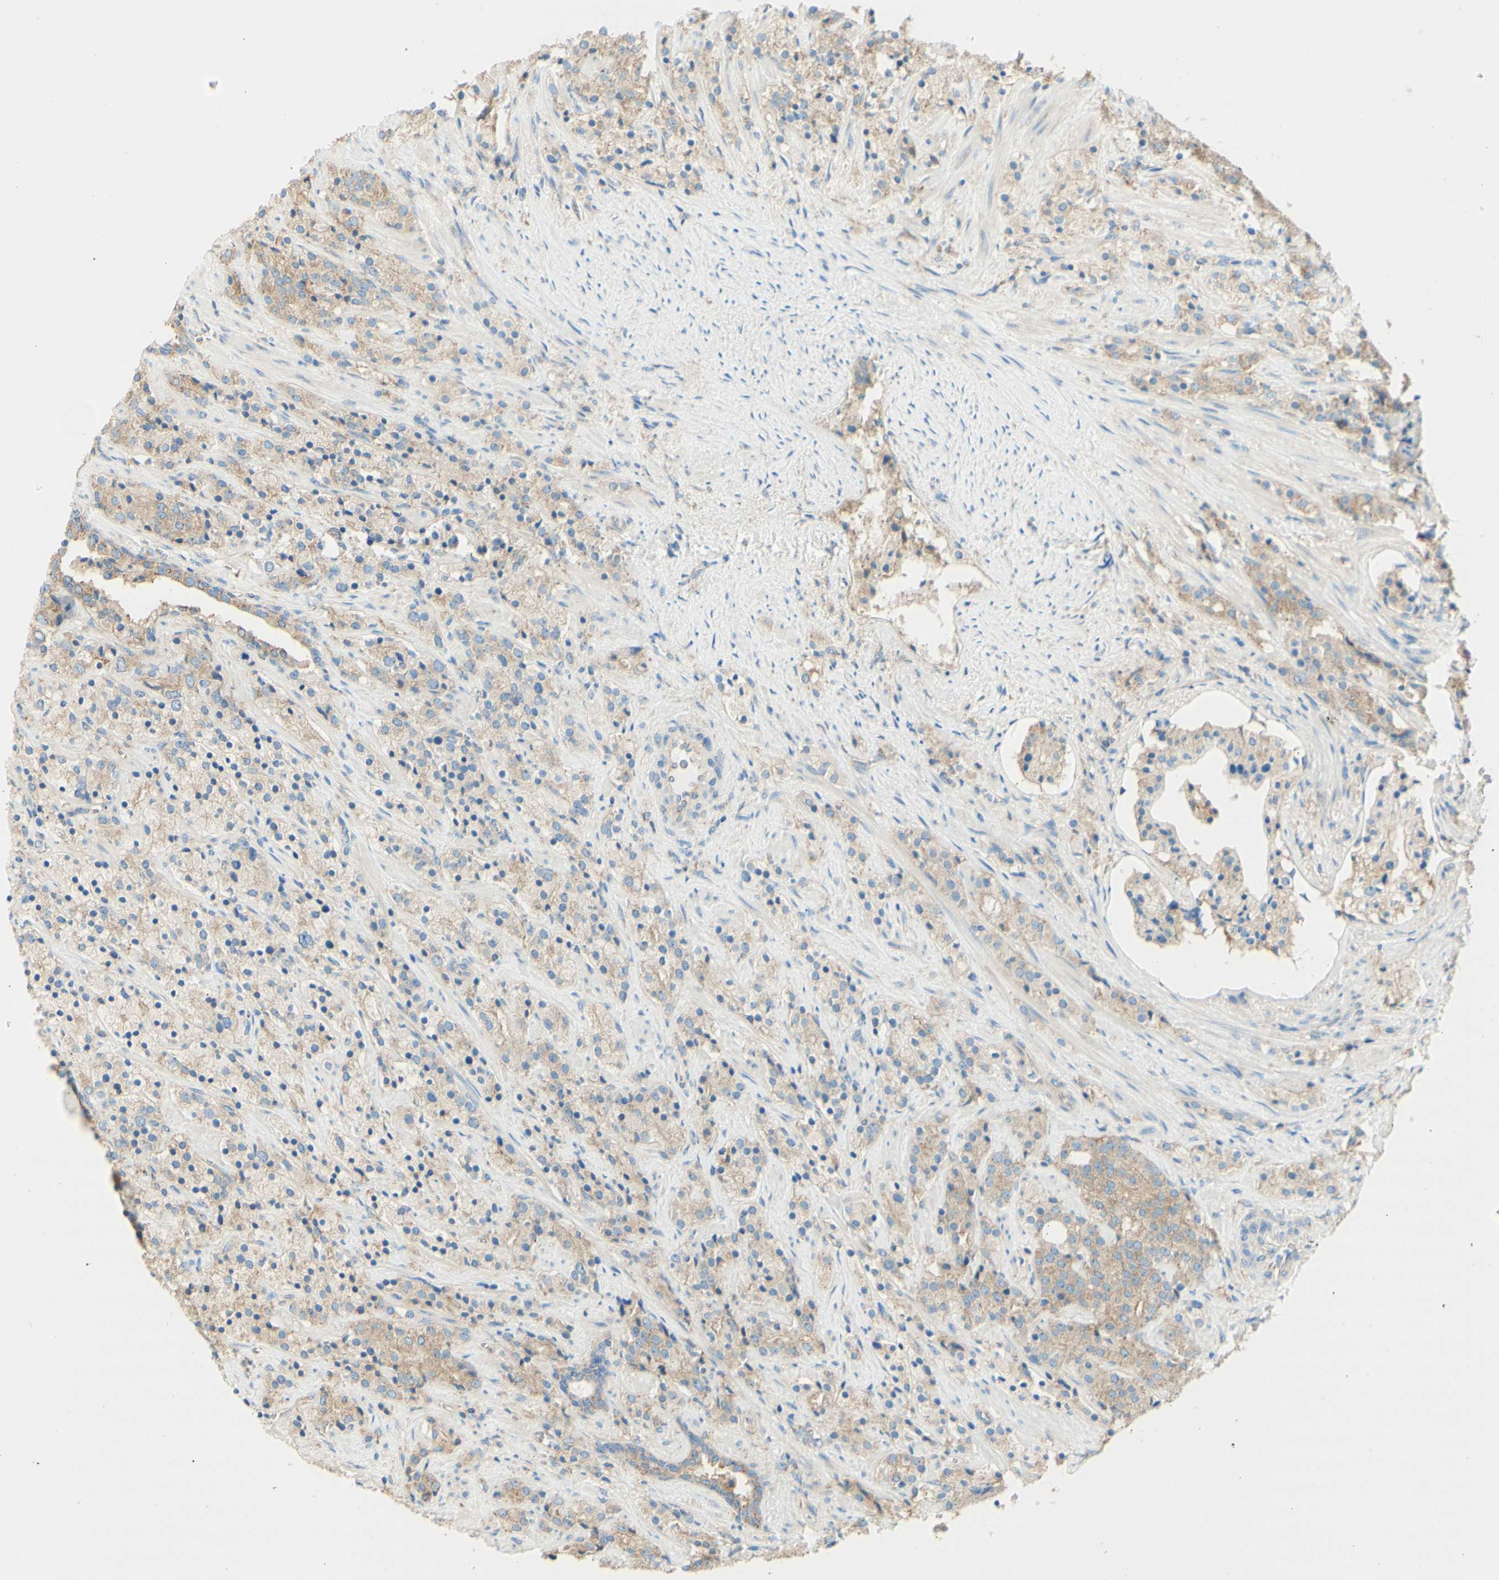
{"staining": {"intensity": "weak", "quantity": ">75%", "location": "cytoplasmic/membranous"}, "tissue": "prostate cancer", "cell_type": "Tumor cells", "image_type": "cancer", "snomed": [{"axis": "morphology", "description": "Adenocarcinoma, High grade"}, {"axis": "topography", "description": "Prostate"}], "caption": "This is an image of immunohistochemistry staining of prostate cancer, which shows weak positivity in the cytoplasmic/membranous of tumor cells.", "gene": "CLTC", "patient": {"sex": "male", "age": 71}}